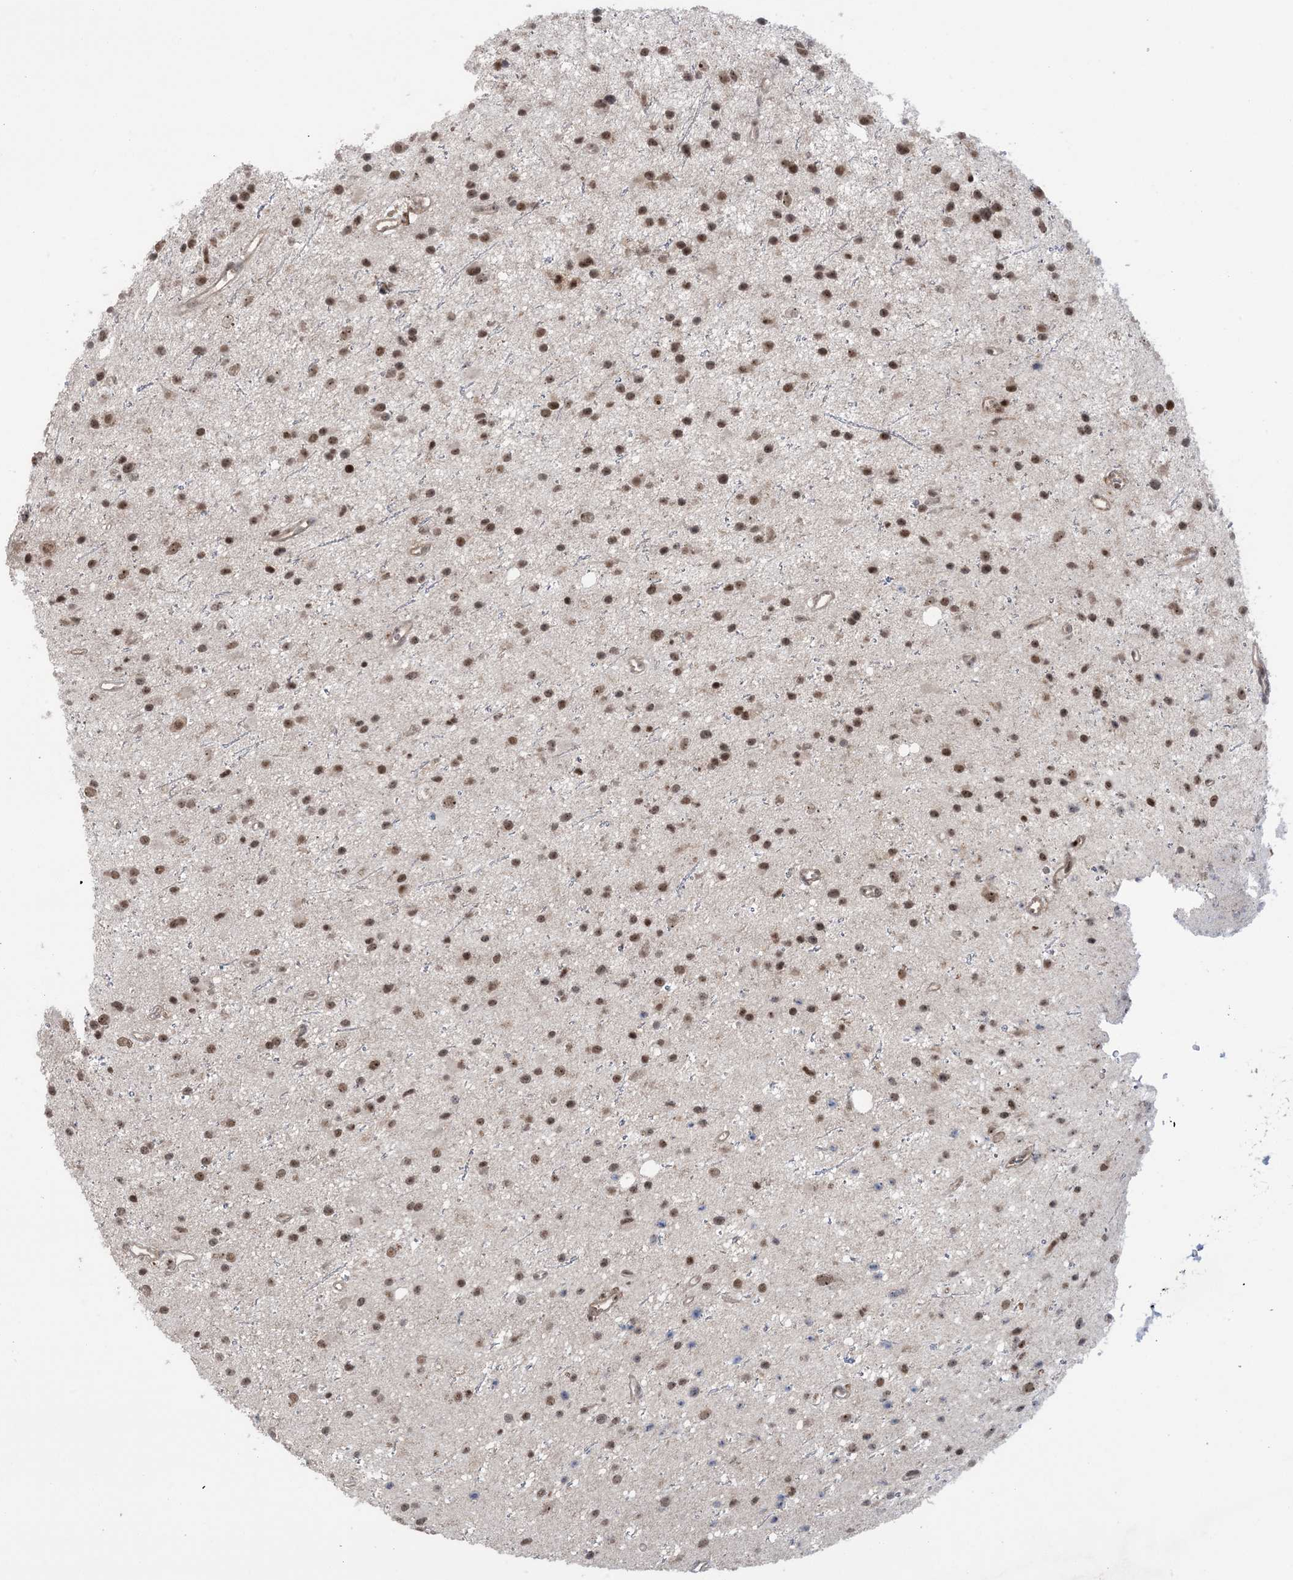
{"staining": {"intensity": "moderate", "quantity": ">75%", "location": "nuclear"}, "tissue": "glioma", "cell_type": "Tumor cells", "image_type": "cancer", "snomed": [{"axis": "morphology", "description": "Glioma, malignant, Low grade"}, {"axis": "topography", "description": "Cerebral cortex"}], "caption": "Immunohistochemical staining of malignant low-grade glioma reveals moderate nuclear protein staining in approximately >75% of tumor cells.", "gene": "ZNF710", "patient": {"sex": "female", "age": 39}}